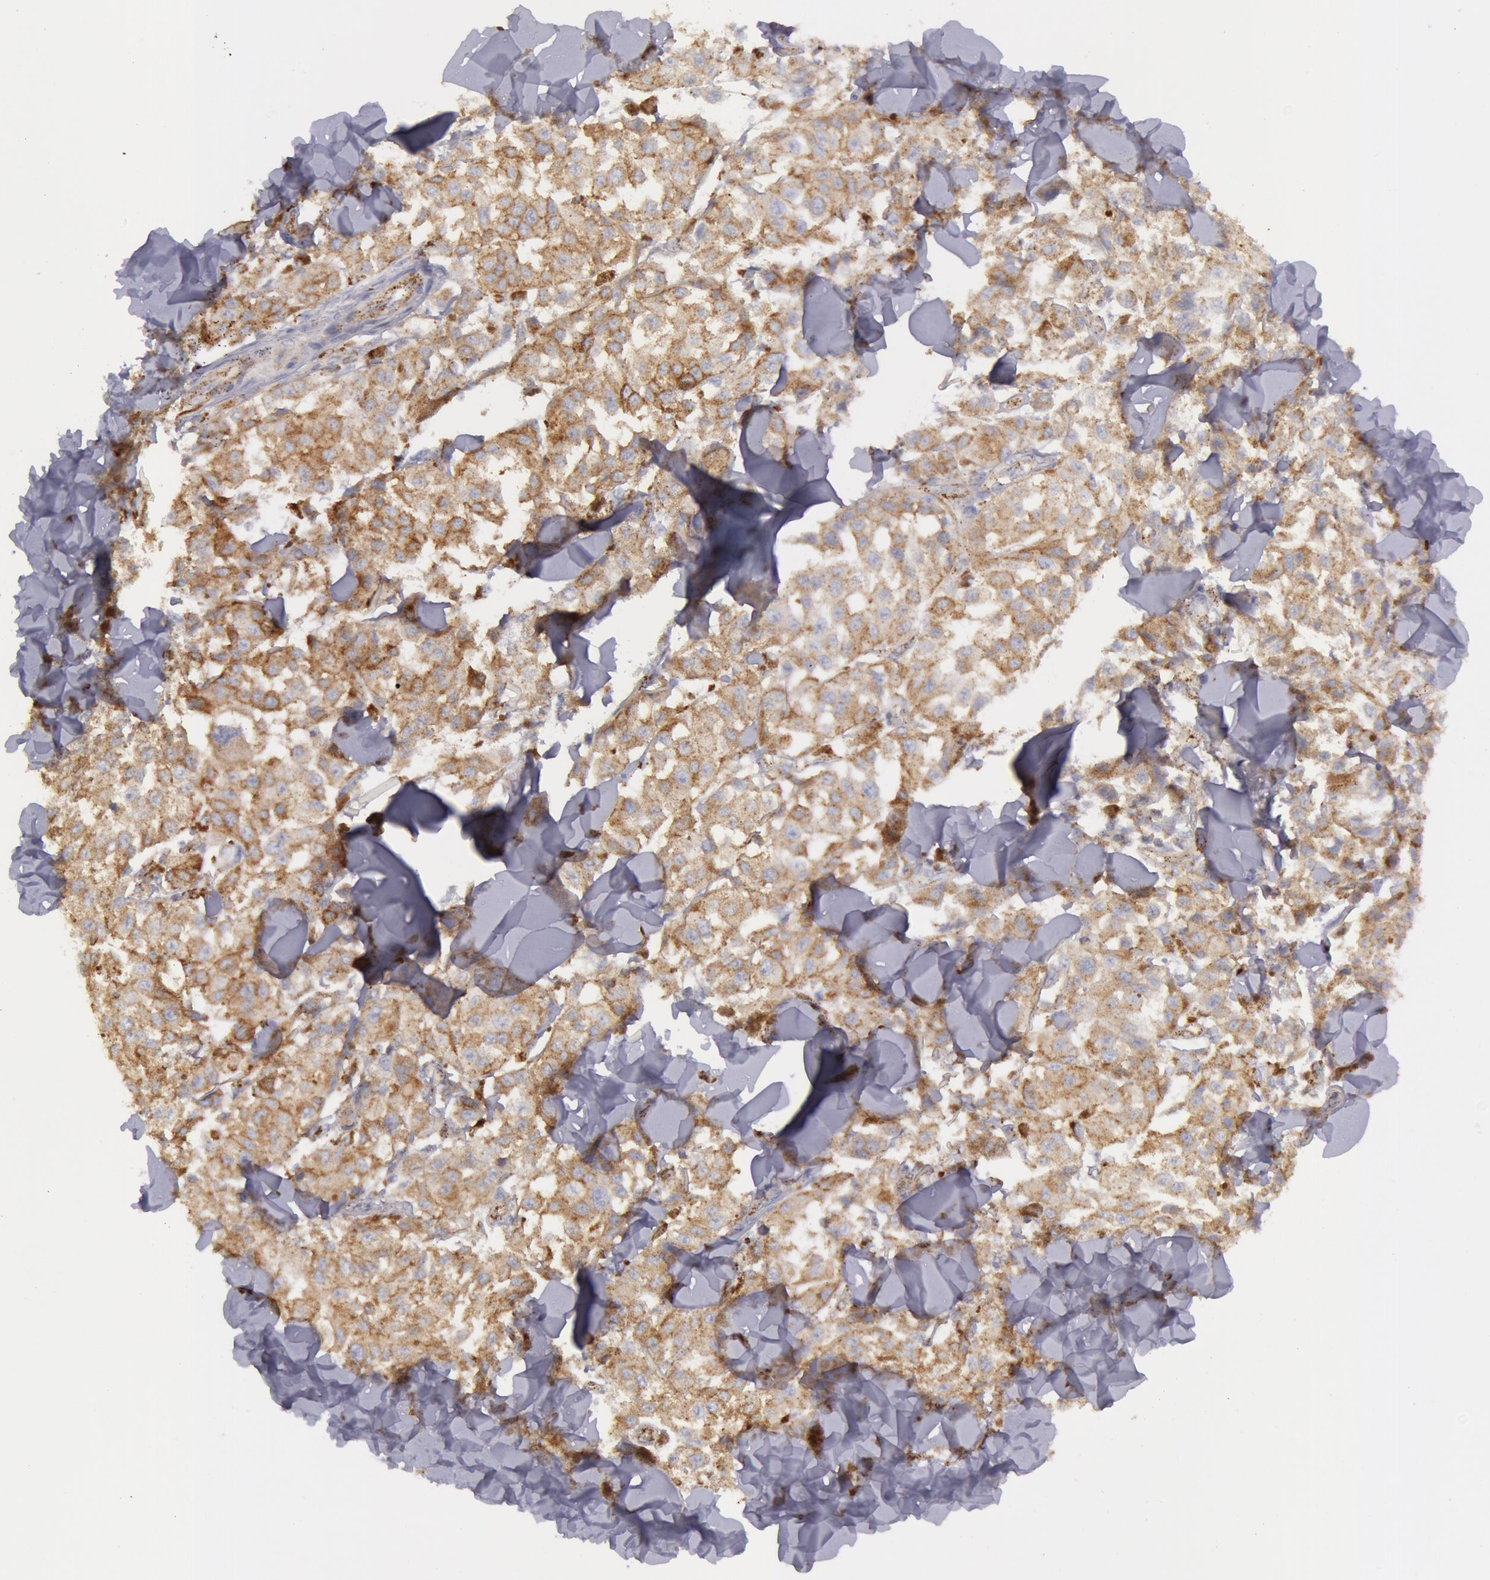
{"staining": {"intensity": "moderate", "quantity": ">75%", "location": "cytoplasmic/membranous"}, "tissue": "melanoma", "cell_type": "Tumor cells", "image_type": "cancer", "snomed": [{"axis": "morphology", "description": "Malignant melanoma, NOS"}, {"axis": "topography", "description": "Skin"}], "caption": "There is medium levels of moderate cytoplasmic/membranous staining in tumor cells of malignant melanoma, as demonstrated by immunohistochemical staining (brown color).", "gene": "FLOT2", "patient": {"sex": "female", "age": 64}}